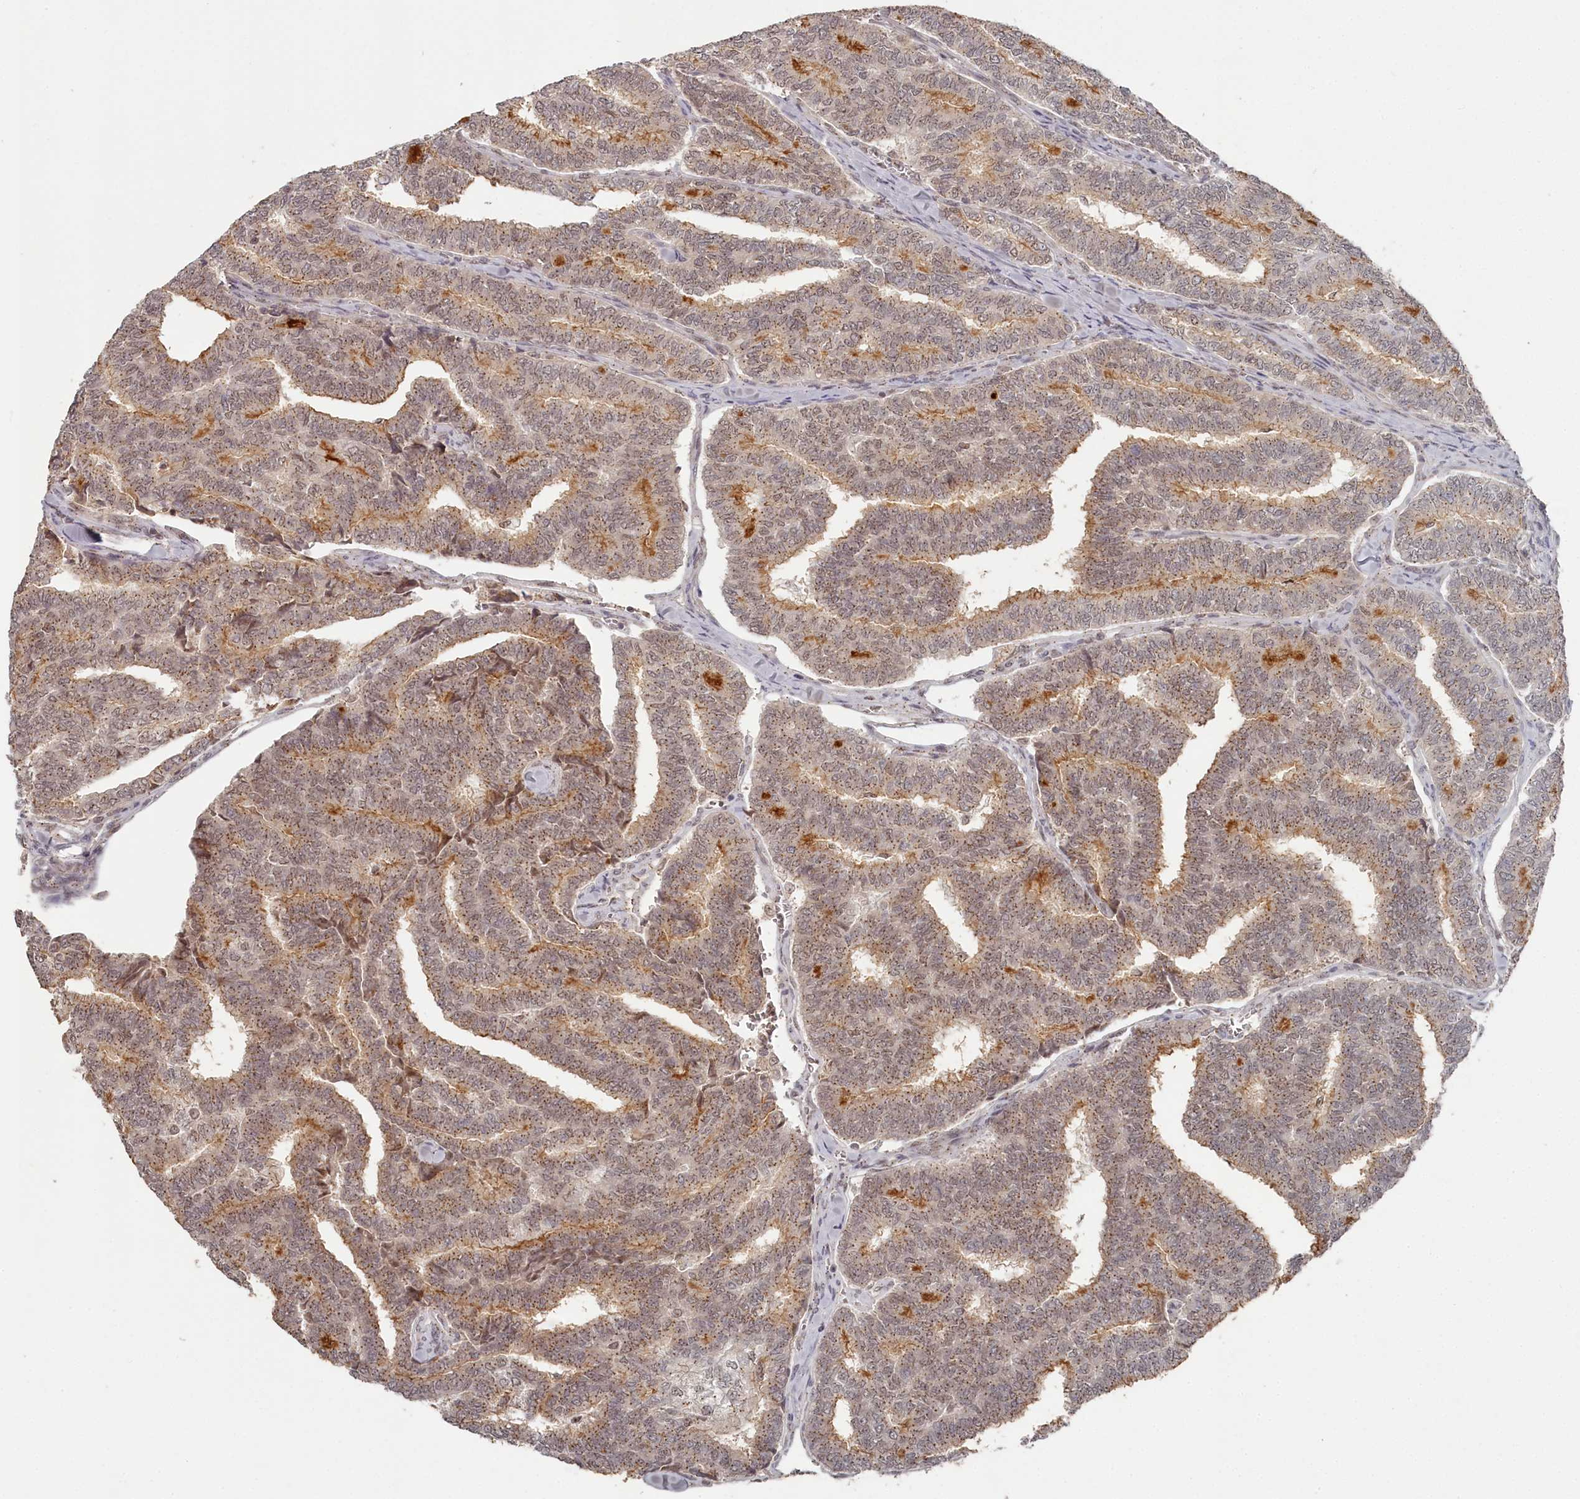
{"staining": {"intensity": "weak", "quantity": ">75%", "location": "cytoplasmic/membranous,nuclear"}, "tissue": "thyroid cancer", "cell_type": "Tumor cells", "image_type": "cancer", "snomed": [{"axis": "morphology", "description": "Papillary adenocarcinoma, NOS"}, {"axis": "topography", "description": "Thyroid gland"}], "caption": "Approximately >75% of tumor cells in thyroid cancer (papillary adenocarcinoma) display weak cytoplasmic/membranous and nuclear protein staining as visualized by brown immunohistochemical staining.", "gene": "EXOSC1", "patient": {"sex": "female", "age": 35}}